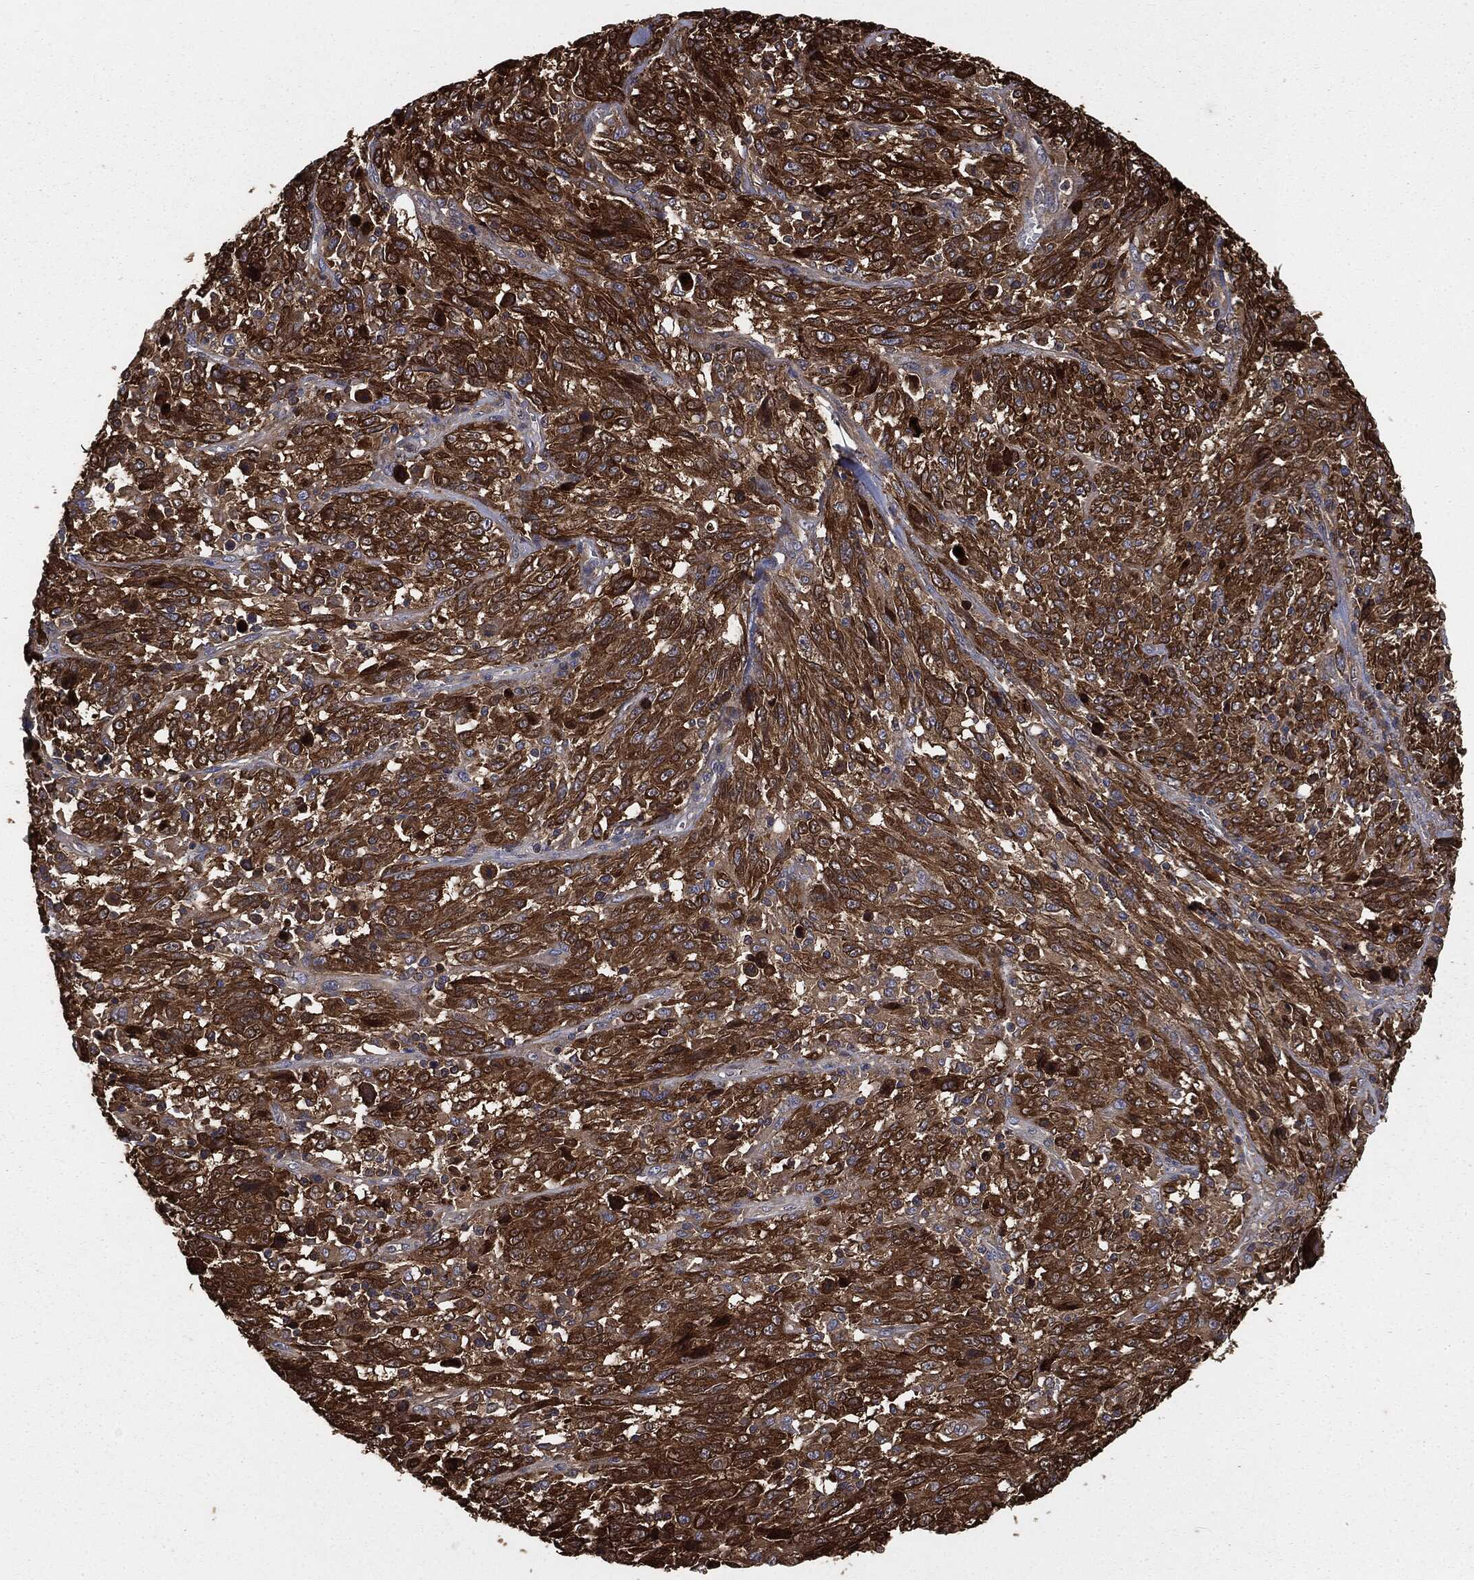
{"staining": {"intensity": "strong", "quantity": ">75%", "location": "cytoplasmic/membranous"}, "tissue": "melanoma", "cell_type": "Tumor cells", "image_type": "cancer", "snomed": [{"axis": "morphology", "description": "Malignant melanoma, NOS"}, {"axis": "topography", "description": "Skin"}], "caption": "Immunohistochemistry image of human malignant melanoma stained for a protein (brown), which shows high levels of strong cytoplasmic/membranous positivity in about >75% of tumor cells.", "gene": "GNB5", "patient": {"sex": "female", "age": 91}}